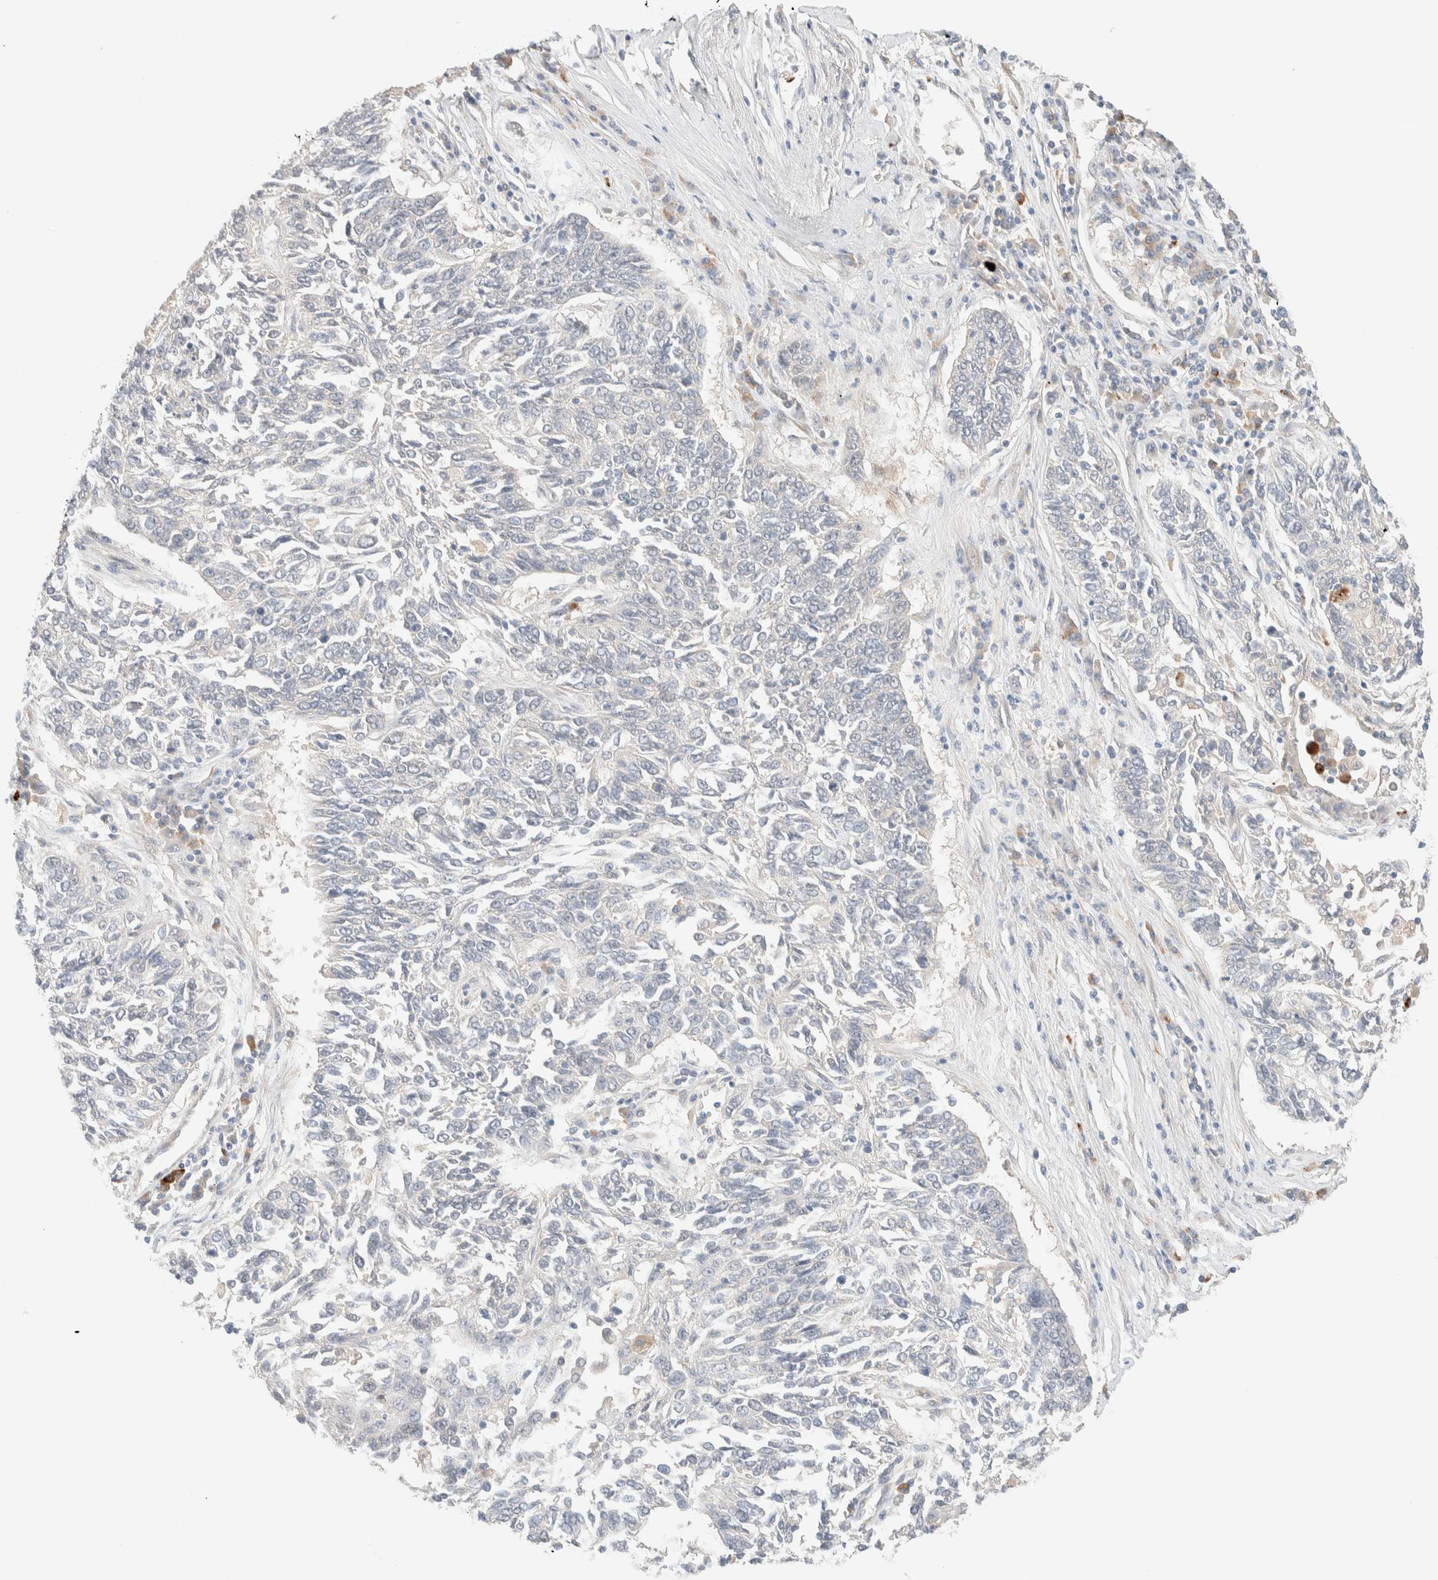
{"staining": {"intensity": "negative", "quantity": "none", "location": "none"}, "tissue": "lung cancer", "cell_type": "Tumor cells", "image_type": "cancer", "snomed": [{"axis": "morphology", "description": "Normal tissue, NOS"}, {"axis": "morphology", "description": "Squamous cell carcinoma, NOS"}, {"axis": "topography", "description": "Cartilage tissue"}, {"axis": "topography", "description": "Bronchus"}, {"axis": "topography", "description": "Lung"}], "caption": "The IHC histopathology image has no significant positivity in tumor cells of lung cancer (squamous cell carcinoma) tissue.", "gene": "CHKA", "patient": {"sex": "female", "age": 49}}